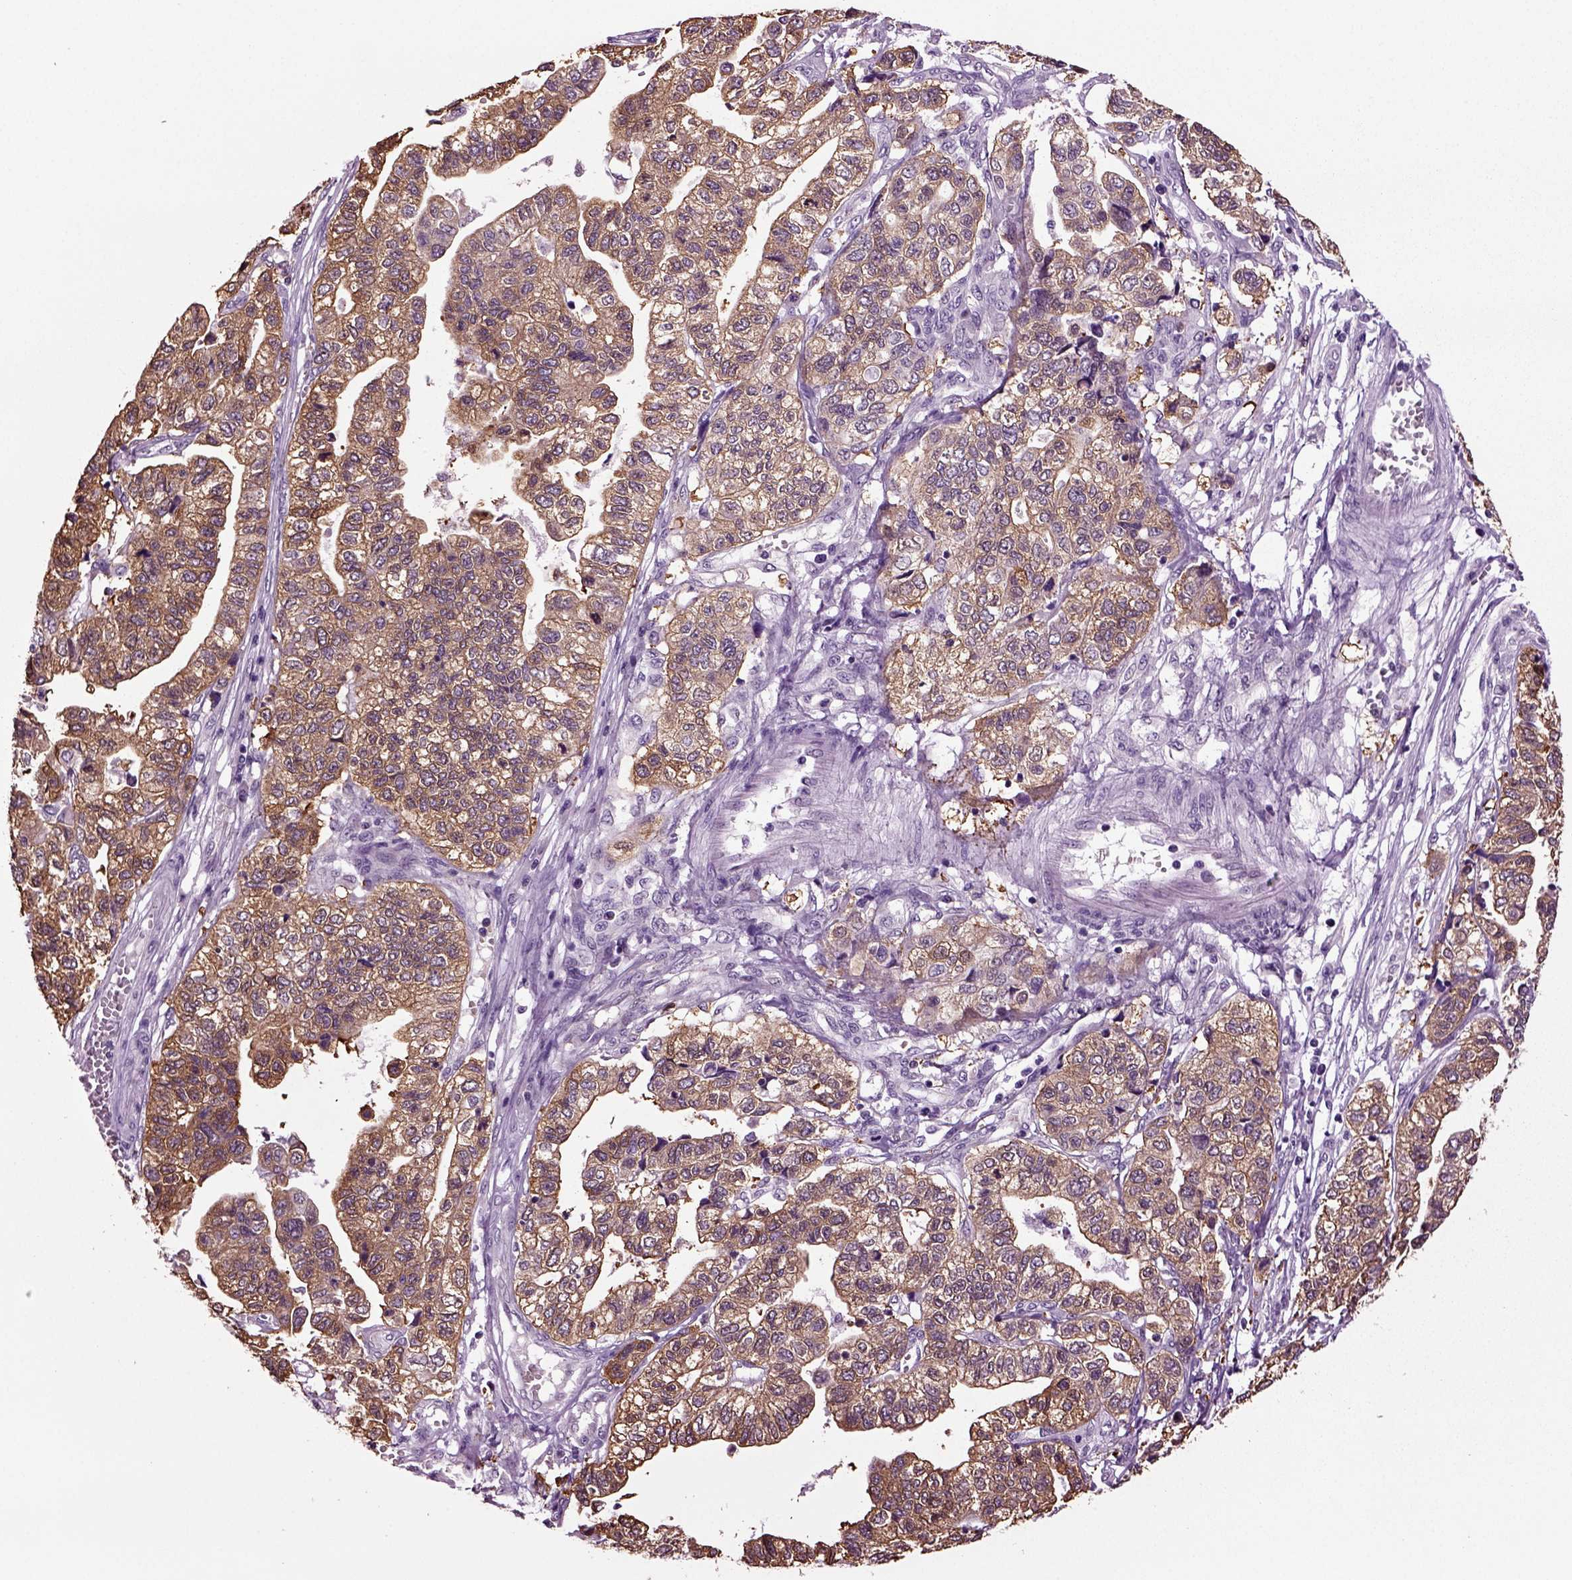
{"staining": {"intensity": "moderate", "quantity": ">75%", "location": "cytoplasmic/membranous"}, "tissue": "stomach cancer", "cell_type": "Tumor cells", "image_type": "cancer", "snomed": [{"axis": "morphology", "description": "Adenocarcinoma, NOS"}, {"axis": "topography", "description": "Stomach, upper"}], "caption": "Protein expression analysis of human stomach cancer (adenocarcinoma) reveals moderate cytoplasmic/membranous expression in about >75% of tumor cells. Immunohistochemistry stains the protein in brown and the nuclei are stained blue.", "gene": "PLCH2", "patient": {"sex": "female", "age": 67}}